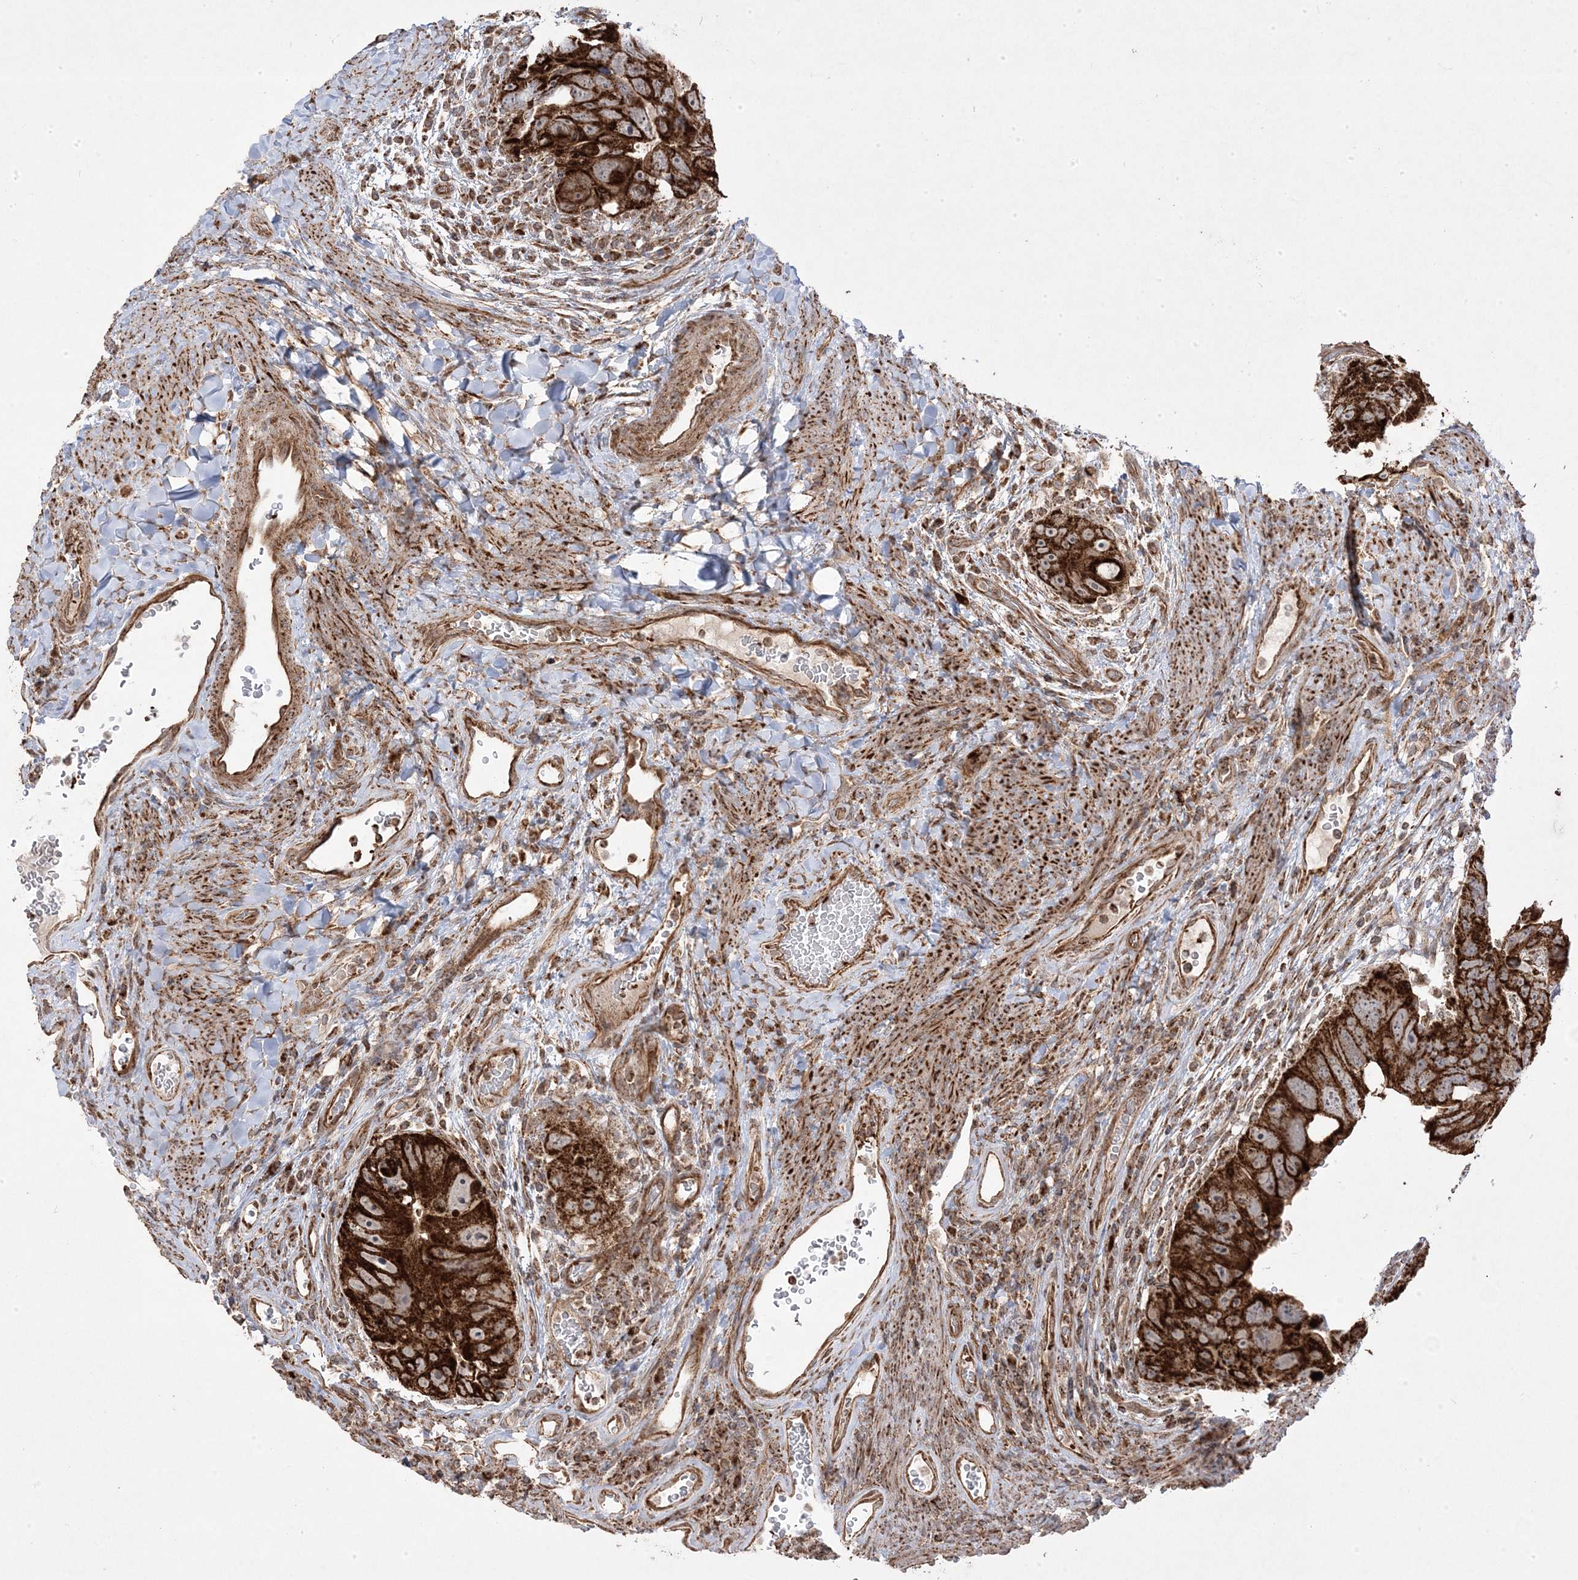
{"staining": {"intensity": "strong", "quantity": ">75%", "location": "cytoplasmic/membranous"}, "tissue": "colorectal cancer", "cell_type": "Tumor cells", "image_type": "cancer", "snomed": [{"axis": "morphology", "description": "Adenocarcinoma, NOS"}, {"axis": "topography", "description": "Rectum"}], "caption": "Protein analysis of colorectal cancer tissue demonstrates strong cytoplasmic/membranous expression in about >75% of tumor cells. Immunohistochemistry stains the protein of interest in brown and the nuclei are stained blue.", "gene": "CLUAP1", "patient": {"sex": "male", "age": 59}}